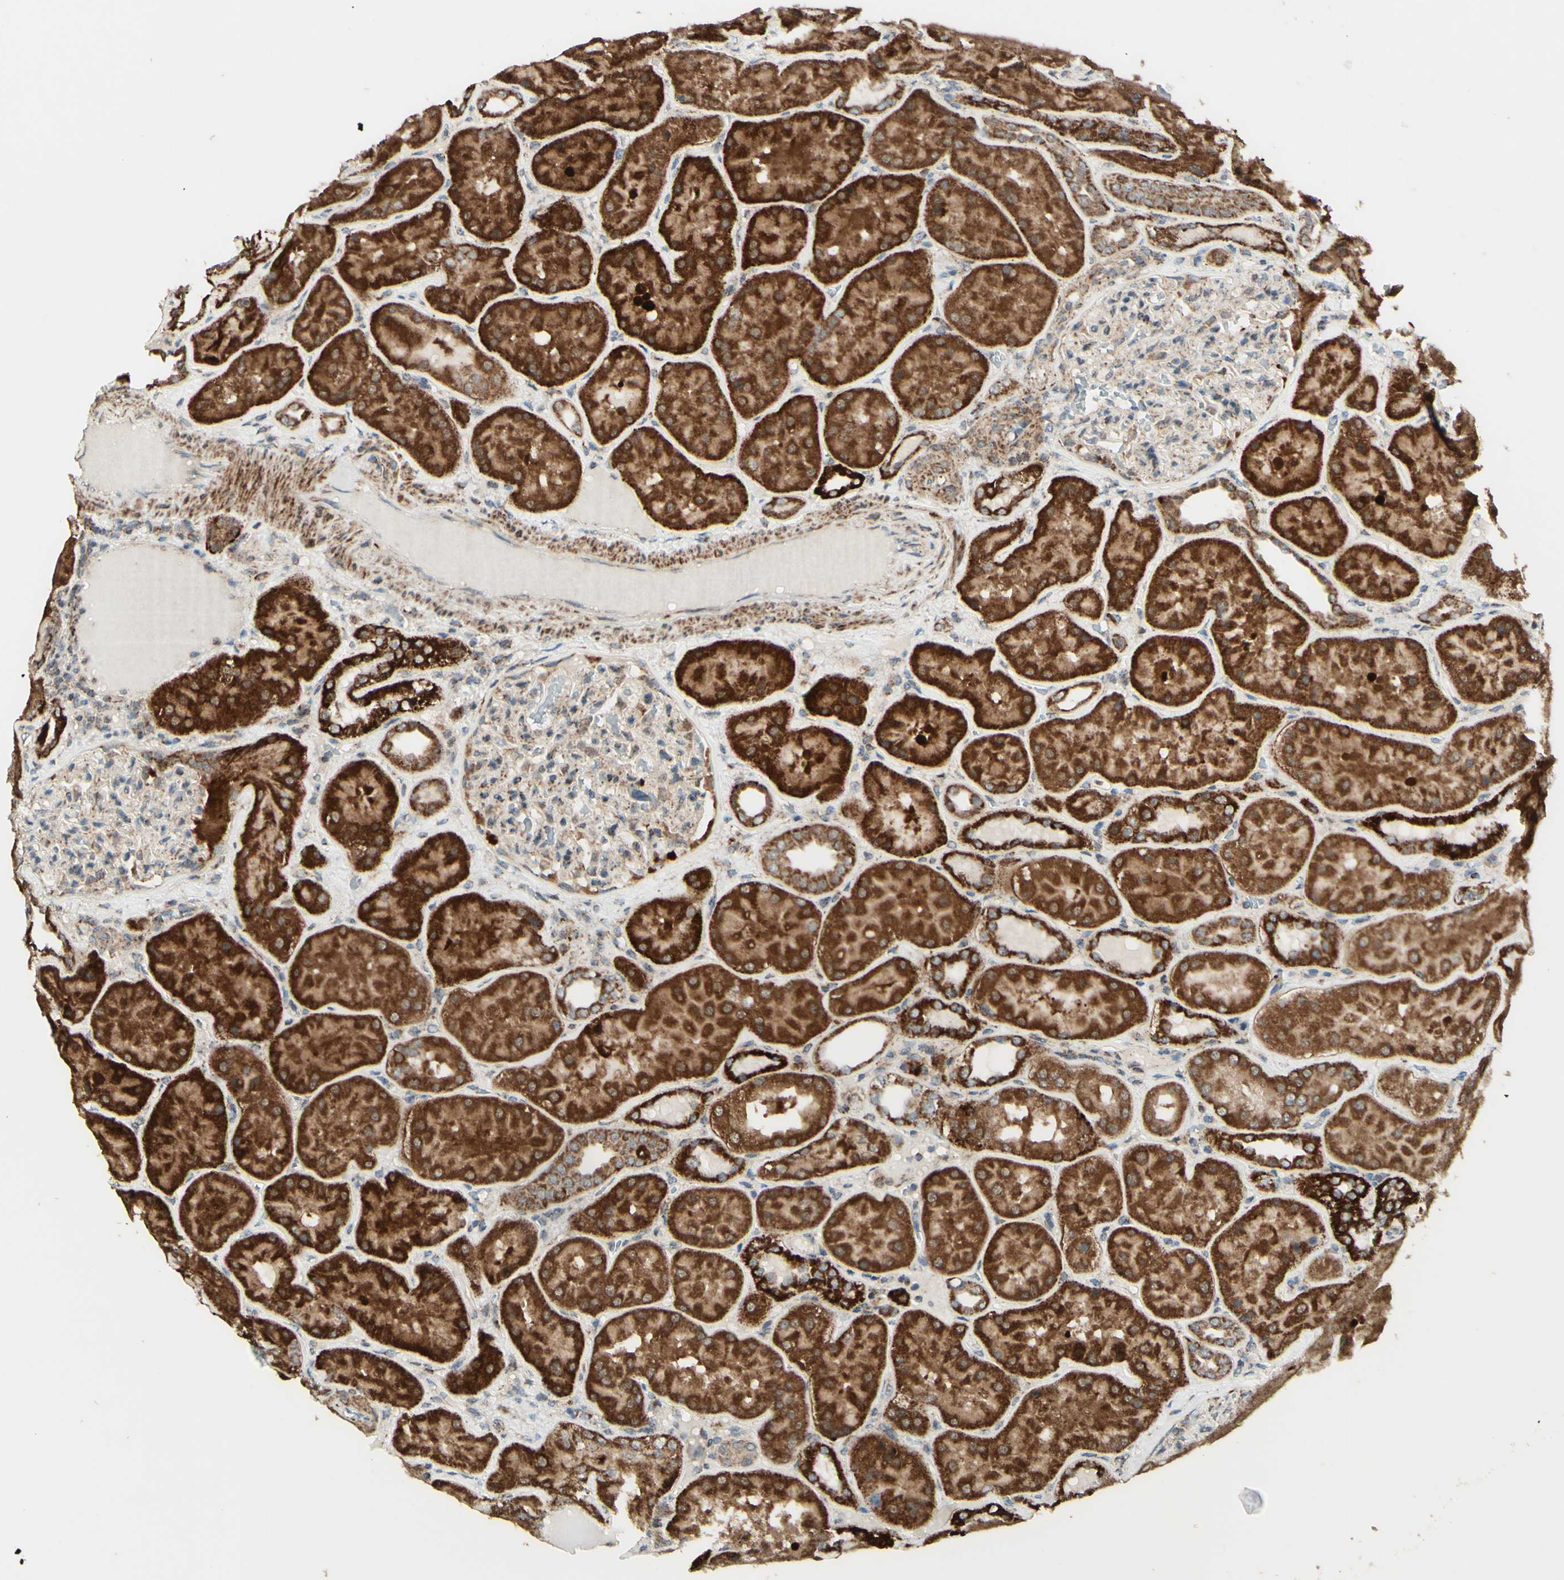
{"staining": {"intensity": "weak", "quantity": "25%-75%", "location": "cytoplasmic/membranous"}, "tissue": "kidney", "cell_type": "Cells in glomeruli", "image_type": "normal", "snomed": [{"axis": "morphology", "description": "Normal tissue, NOS"}, {"axis": "topography", "description": "Kidney"}], "caption": "Immunohistochemistry (DAB (3,3'-diaminobenzidine)) staining of normal human kidney displays weak cytoplasmic/membranous protein positivity in approximately 25%-75% of cells in glomeruli.", "gene": "DHRS3", "patient": {"sex": "female", "age": 56}}